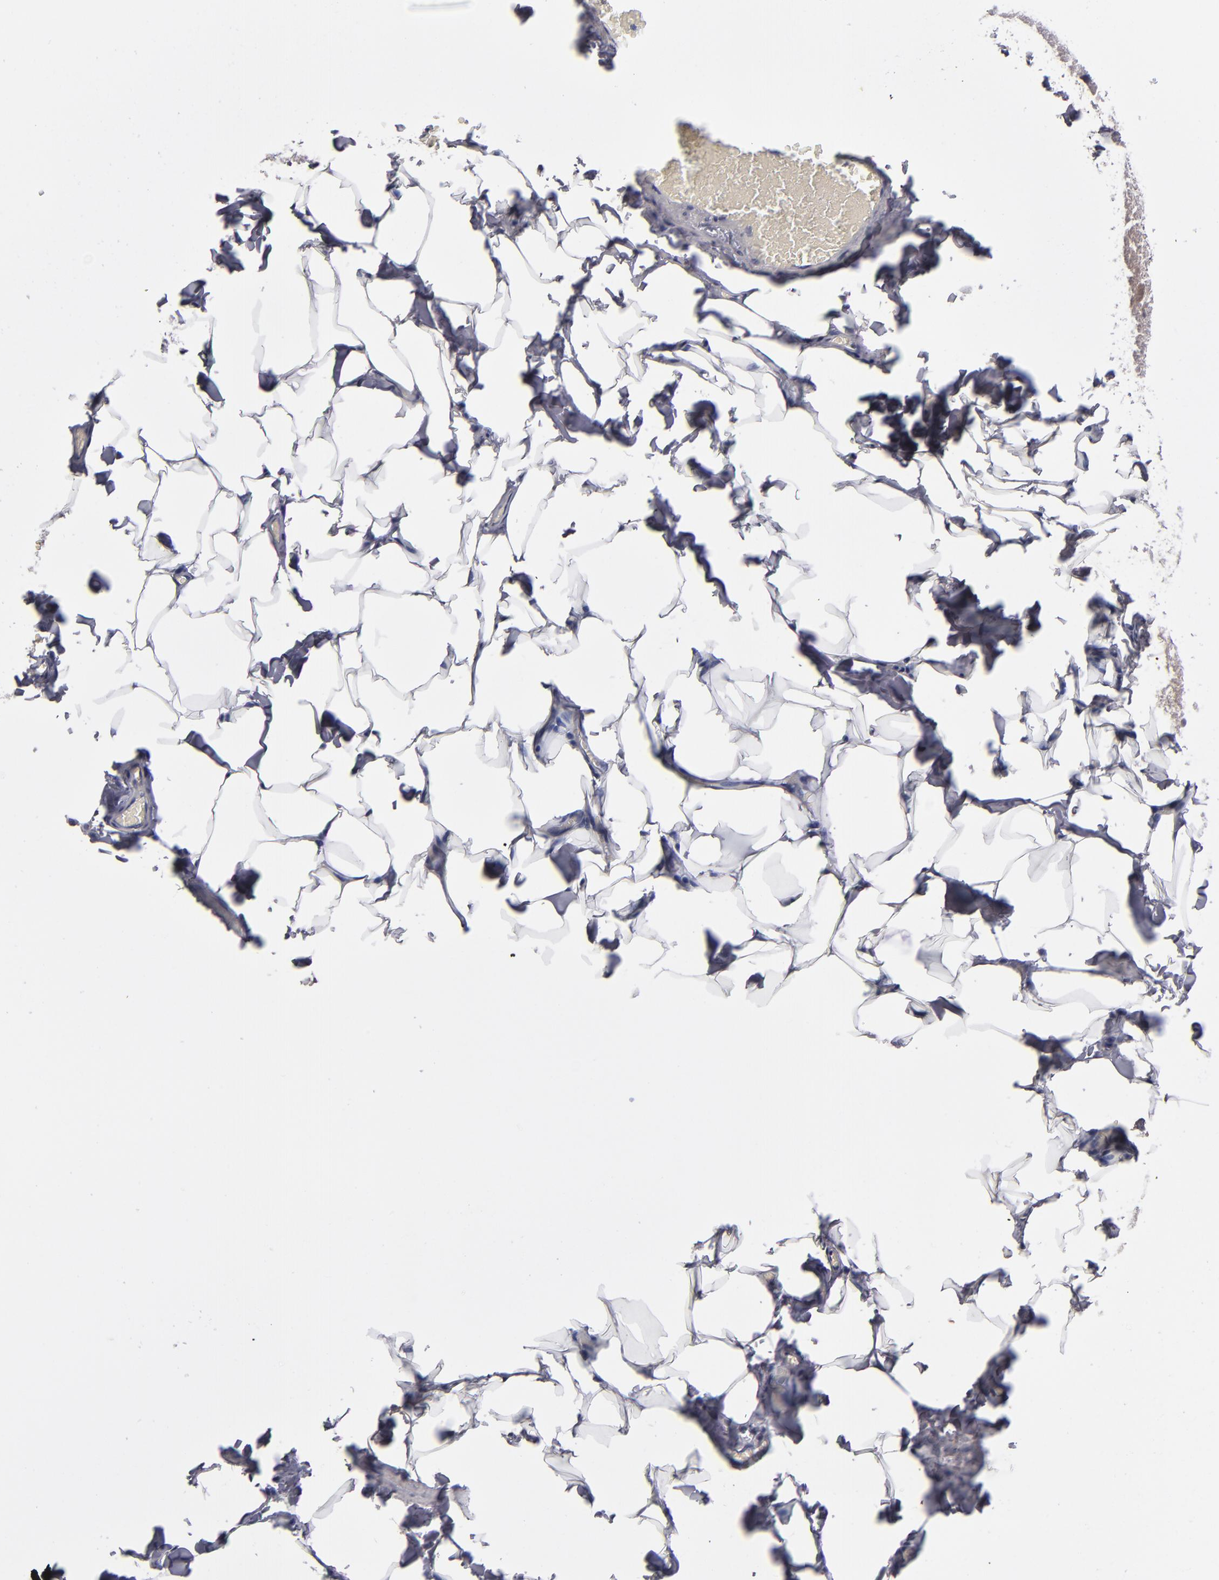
{"staining": {"intensity": "negative", "quantity": "none", "location": "none"}, "tissue": "adipose tissue", "cell_type": "Adipocytes", "image_type": "normal", "snomed": [{"axis": "morphology", "description": "Normal tissue, NOS"}, {"axis": "topography", "description": "Vascular tissue"}], "caption": "Immunohistochemistry (IHC) of normal human adipose tissue demonstrates no positivity in adipocytes. (DAB IHC visualized using brightfield microscopy, high magnification).", "gene": "TYMS", "patient": {"sex": "male", "age": 41}}